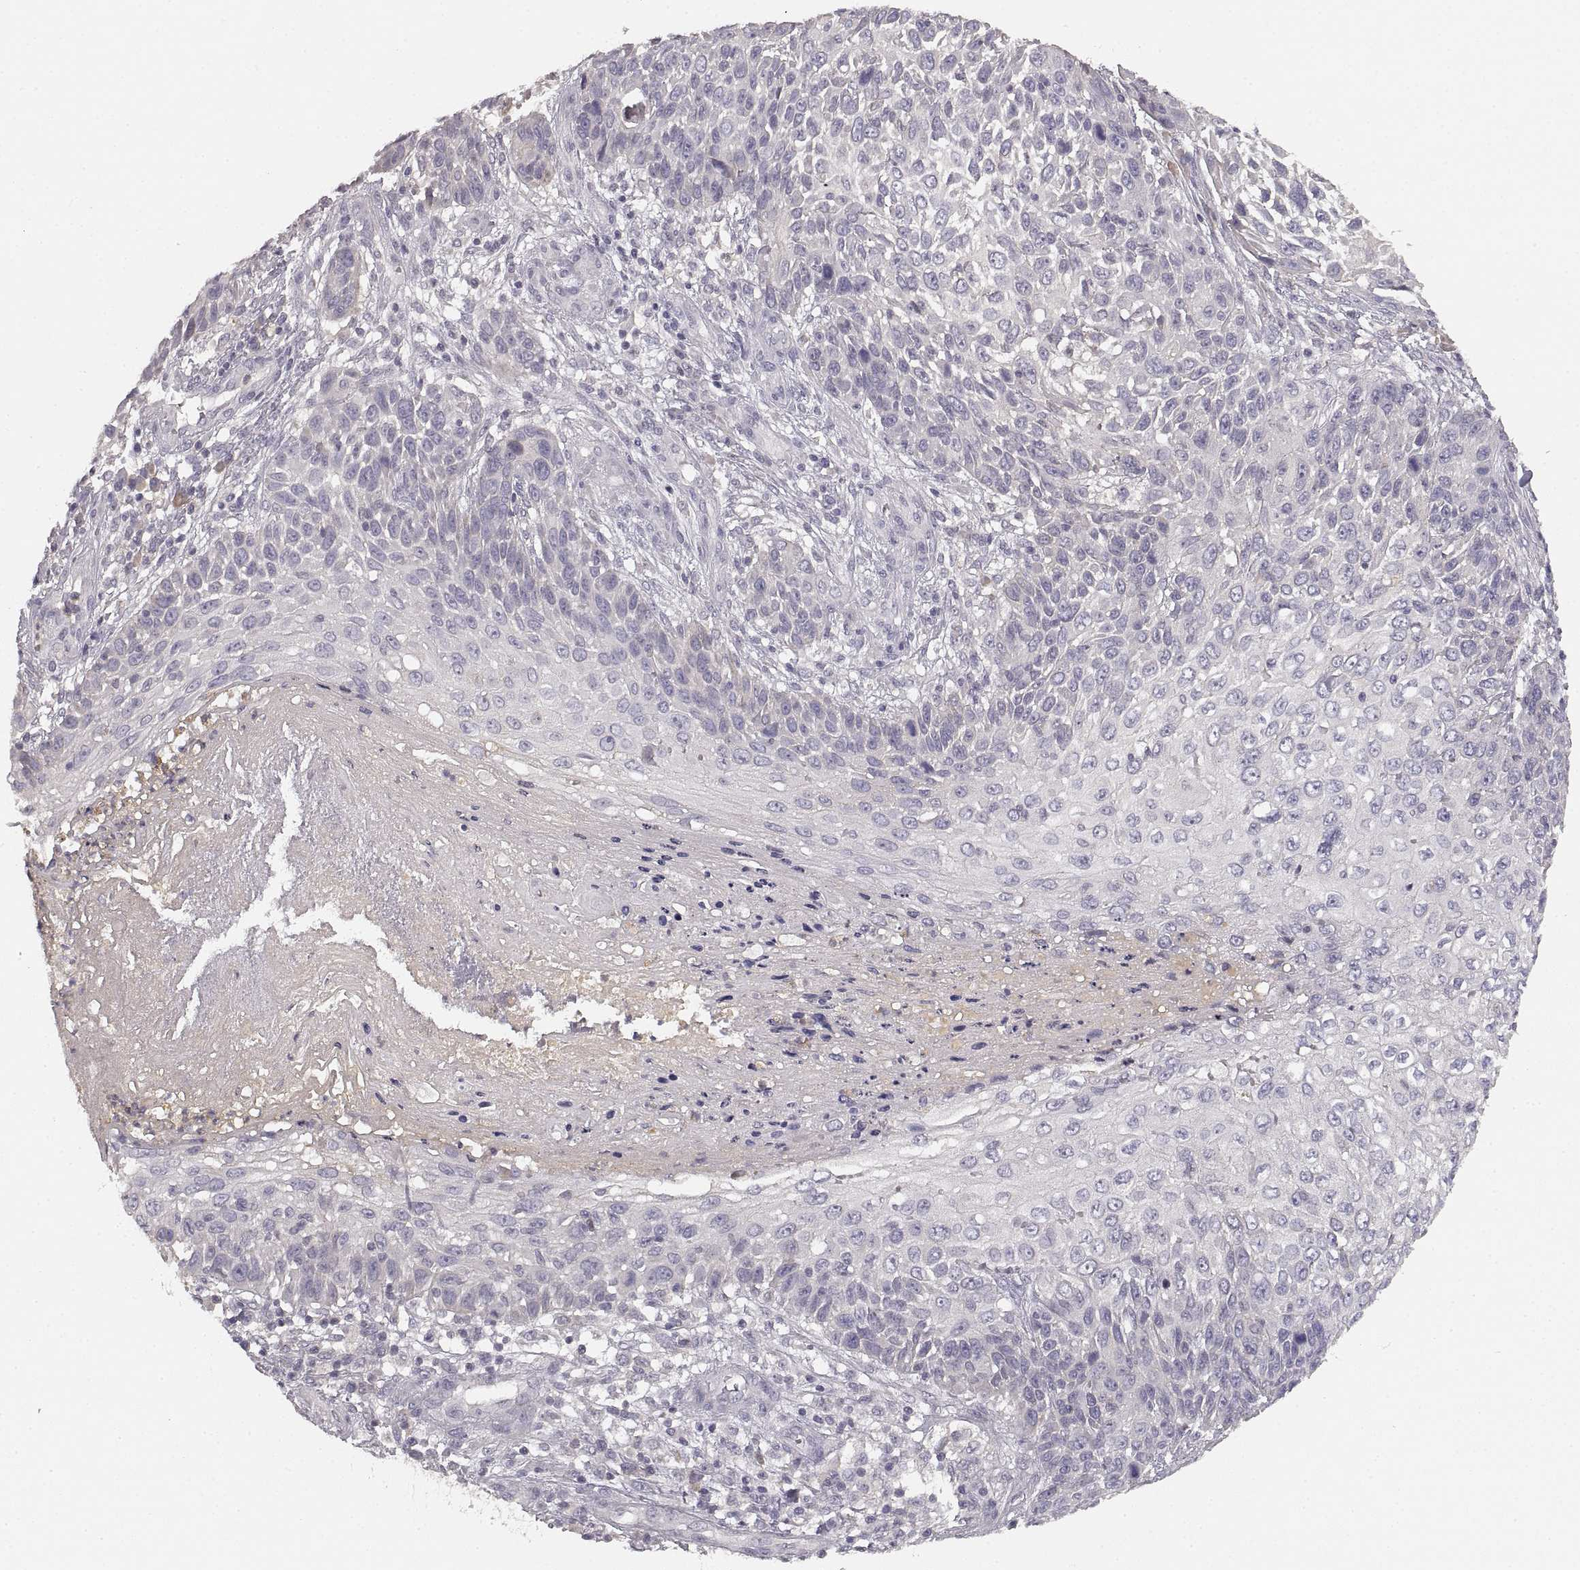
{"staining": {"intensity": "negative", "quantity": "none", "location": "none"}, "tissue": "skin cancer", "cell_type": "Tumor cells", "image_type": "cancer", "snomed": [{"axis": "morphology", "description": "Squamous cell carcinoma, NOS"}, {"axis": "topography", "description": "Skin"}], "caption": "IHC photomicrograph of human skin squamous cell carcinoma stained for a protein (brown), which demonstrates no staining in tumor cells.", "gene": "RUNDC3A", "patient": {"sex": "male", "age": 92}}